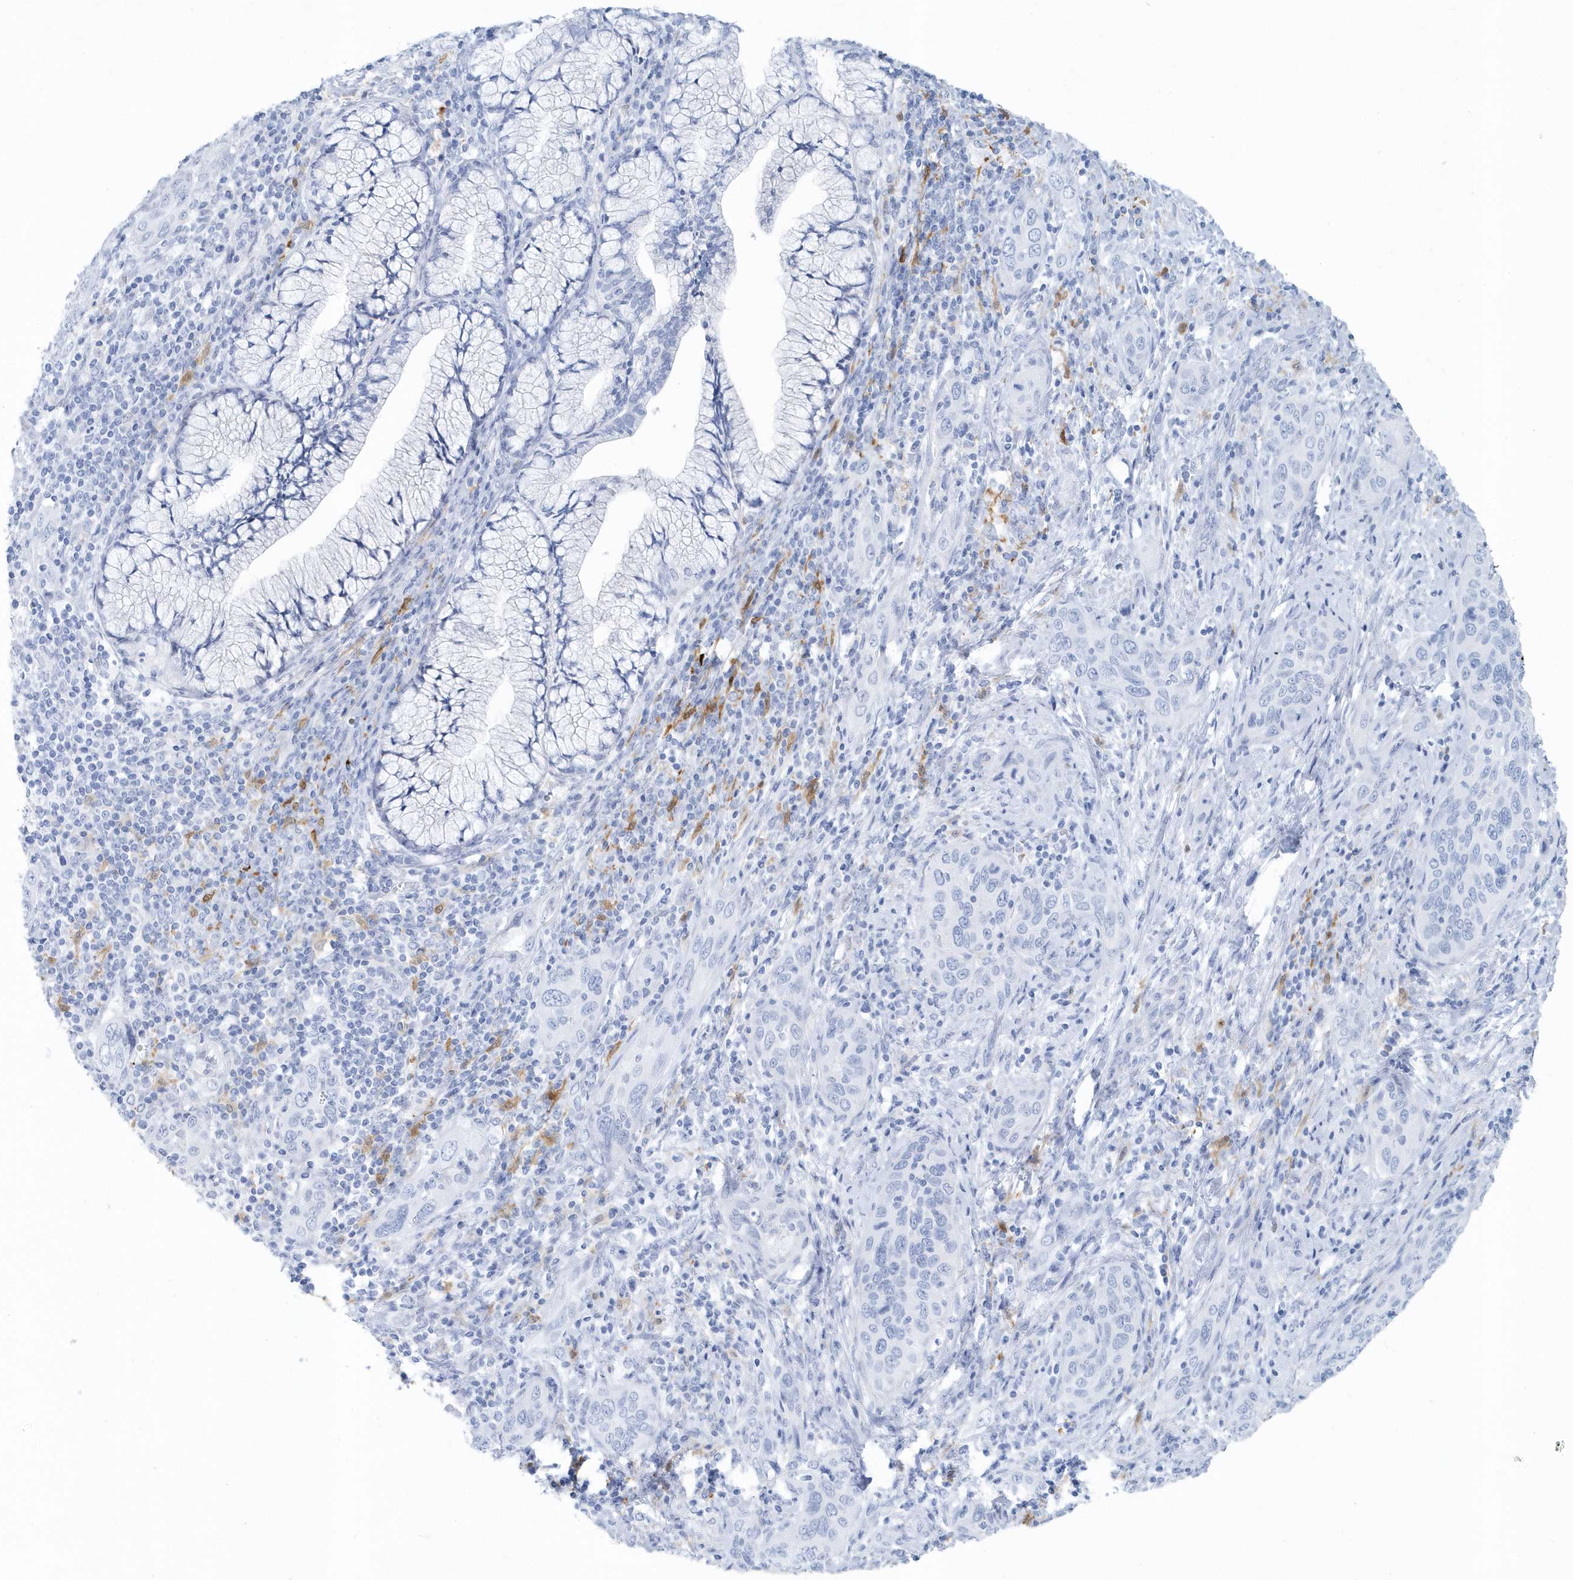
{"staining": {"intensity": "negative", "quantity": "none", "location": "none"}, "tissue": "cervical cancer", "cell_type": "Tumor cells", "image_type": "cancer", "snomed": [{"axis": "morphology", "description": "Squamous cell carcinoma, NOS"}, {"axis": "topography", "description": "Cervix"}], "caption": "This is an IHC histopathology image of human cervical cancer (squamous cell carcinoma). There is no staining in tumor cells.", "gene": "FAM98A", "patient": {"sex": "female", "age": 60}}